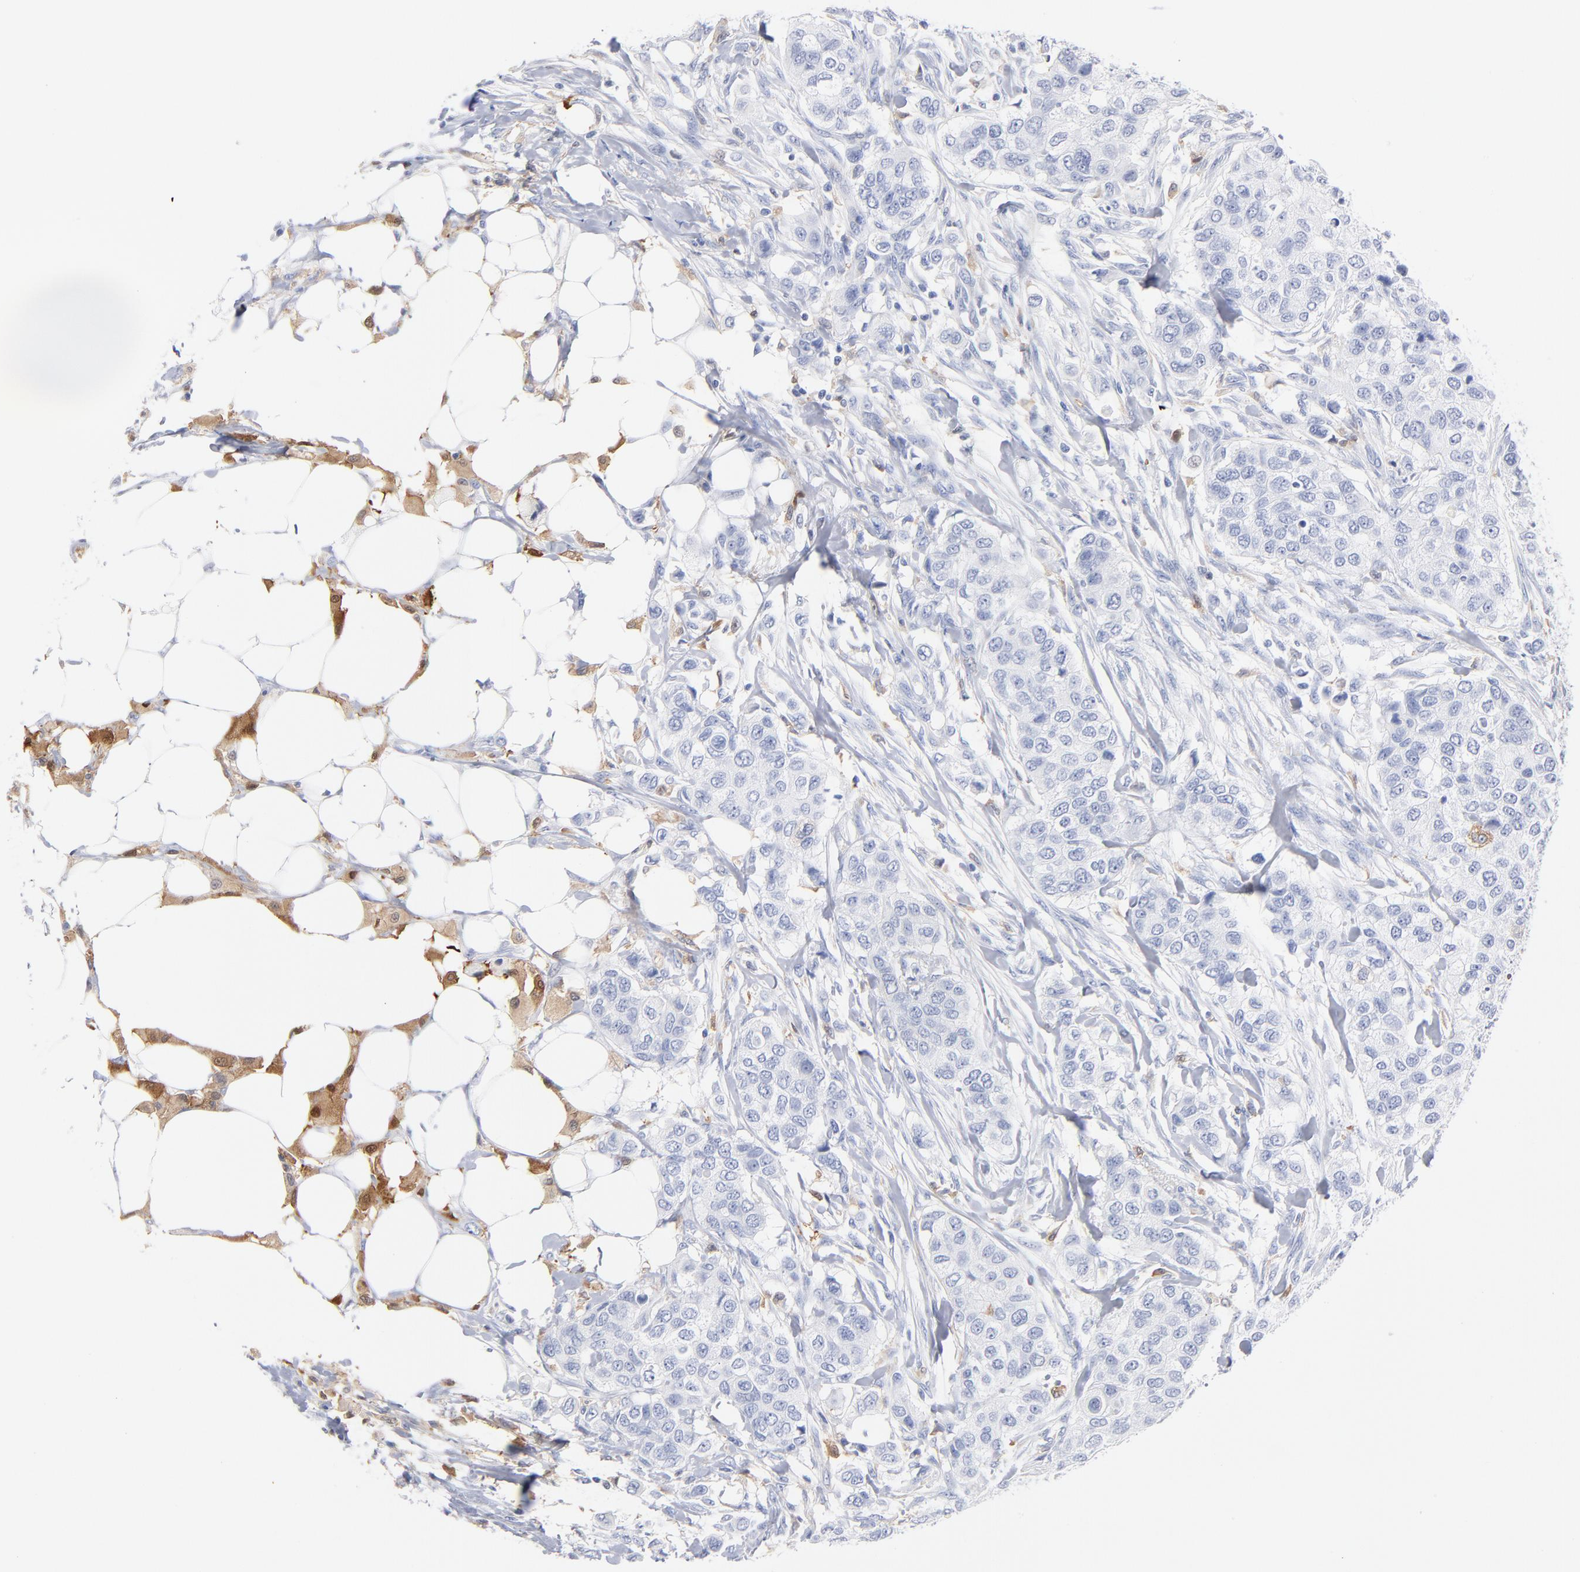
{"staining": {"intensity": "negative", "quantity": "none", "location": "none"}, "tissue": "breast cancer", "cell_type": "Tumor cells", "image_type": "cancer", "snomed": [{"axis": "morphology", "description": "Normal tissue, NOS"}, {"axis": "morphology", "description": "Duct carcinoma"}, {"axis": "topography", "description": "Breast"}], "caption": "Tumor cells show no significant protein staining in infiltrating ductal carcinoma (breast). (DAB IHC, high magnification).", "gene": "IFIT2", "patient": {"sex": "female", "age": 49}}